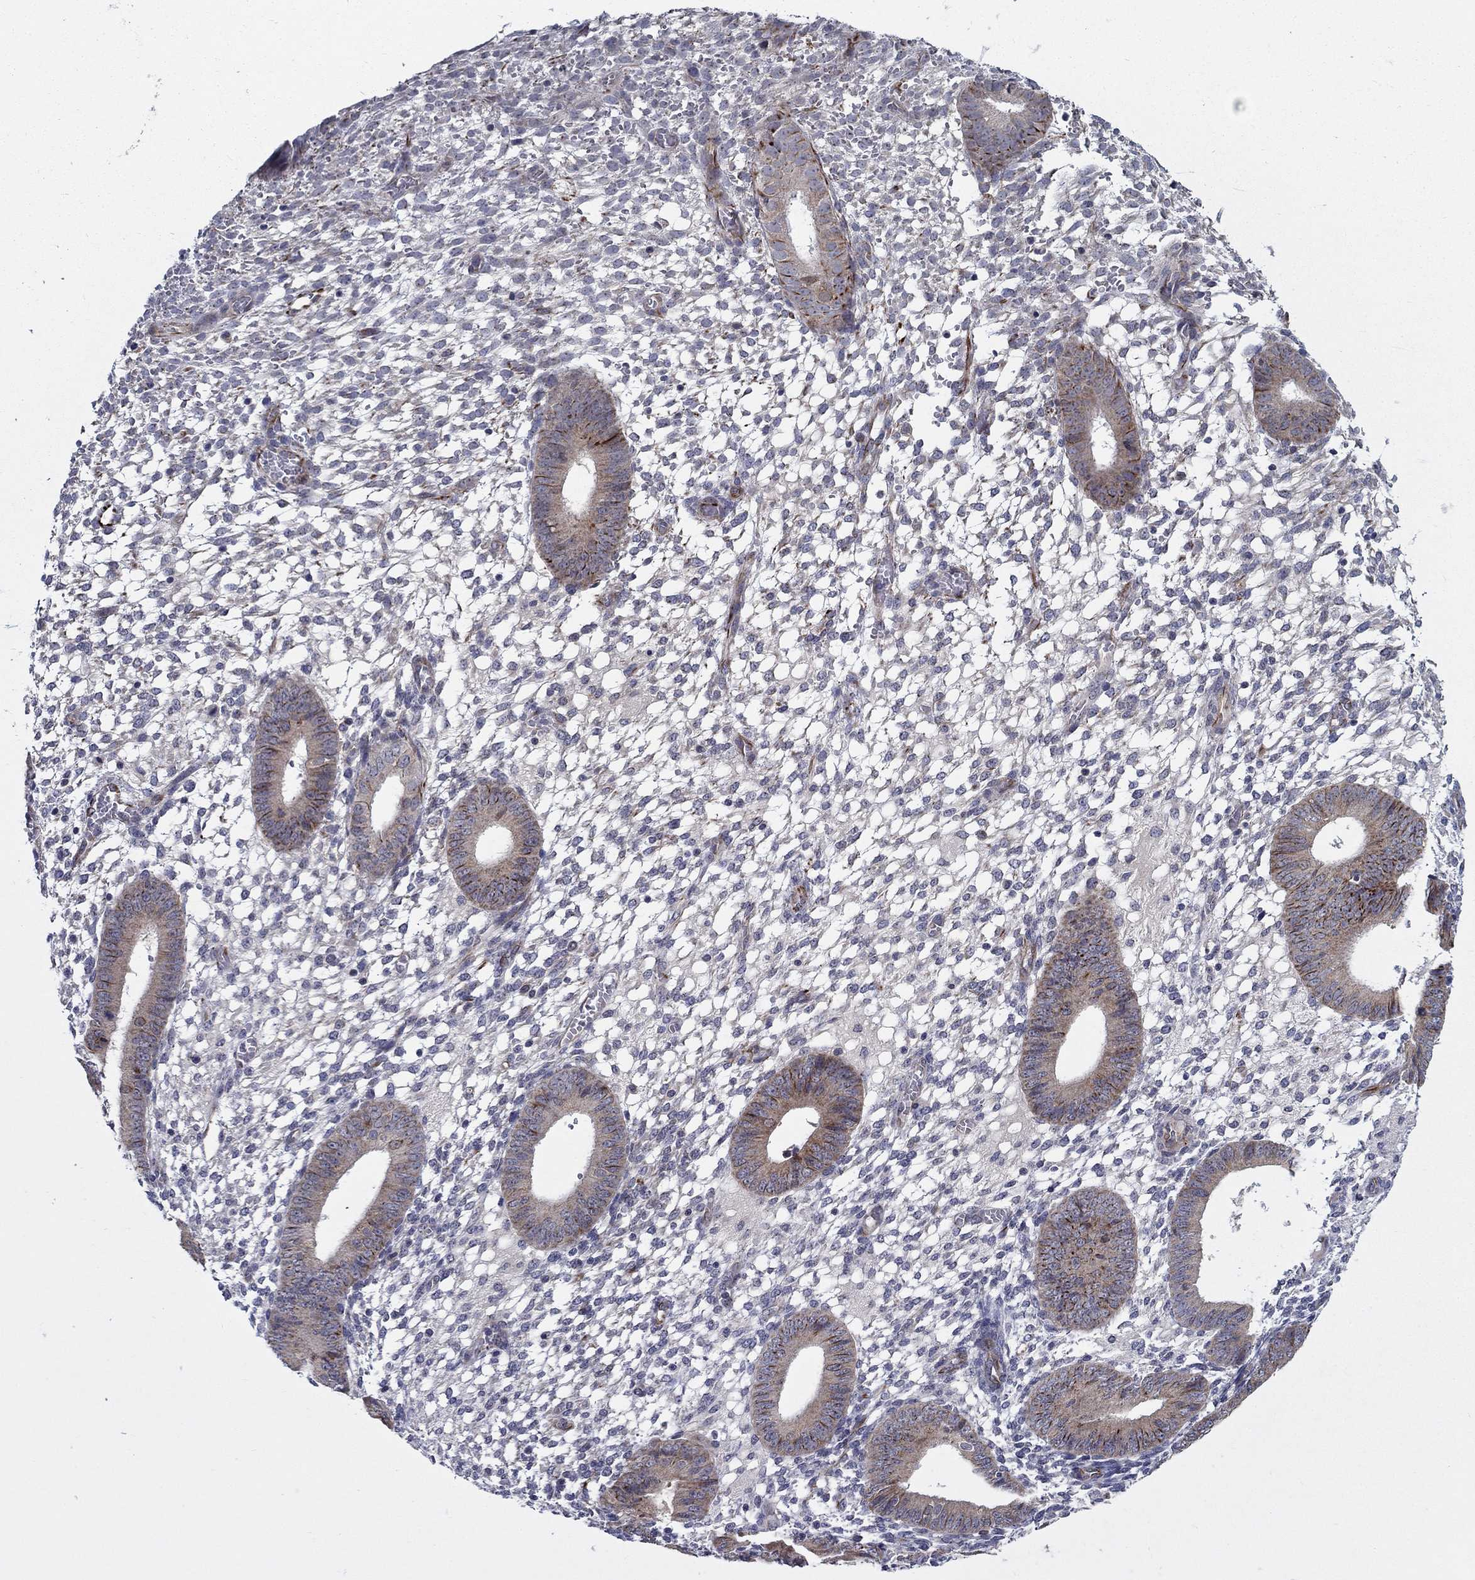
{"staining": {"intensity": "negative", "quantity": "none", "location": "none"}, "tissue": "endometrium", "cell_type": "Cells in endometrial stroma", "image_type": "normal", "snomed": [{"axis": "morphology", "description": "Normal tissue, NOS"}, {"axis": "topography", "description": "Endometrium"}], "caption": "A high-resolution image shows IHC staining of benign endometrium, which displays no significant positivity in cells in endometrial stroma.", "gene": "LACTB2", "patient": {"sex": "female", "age": 39}}